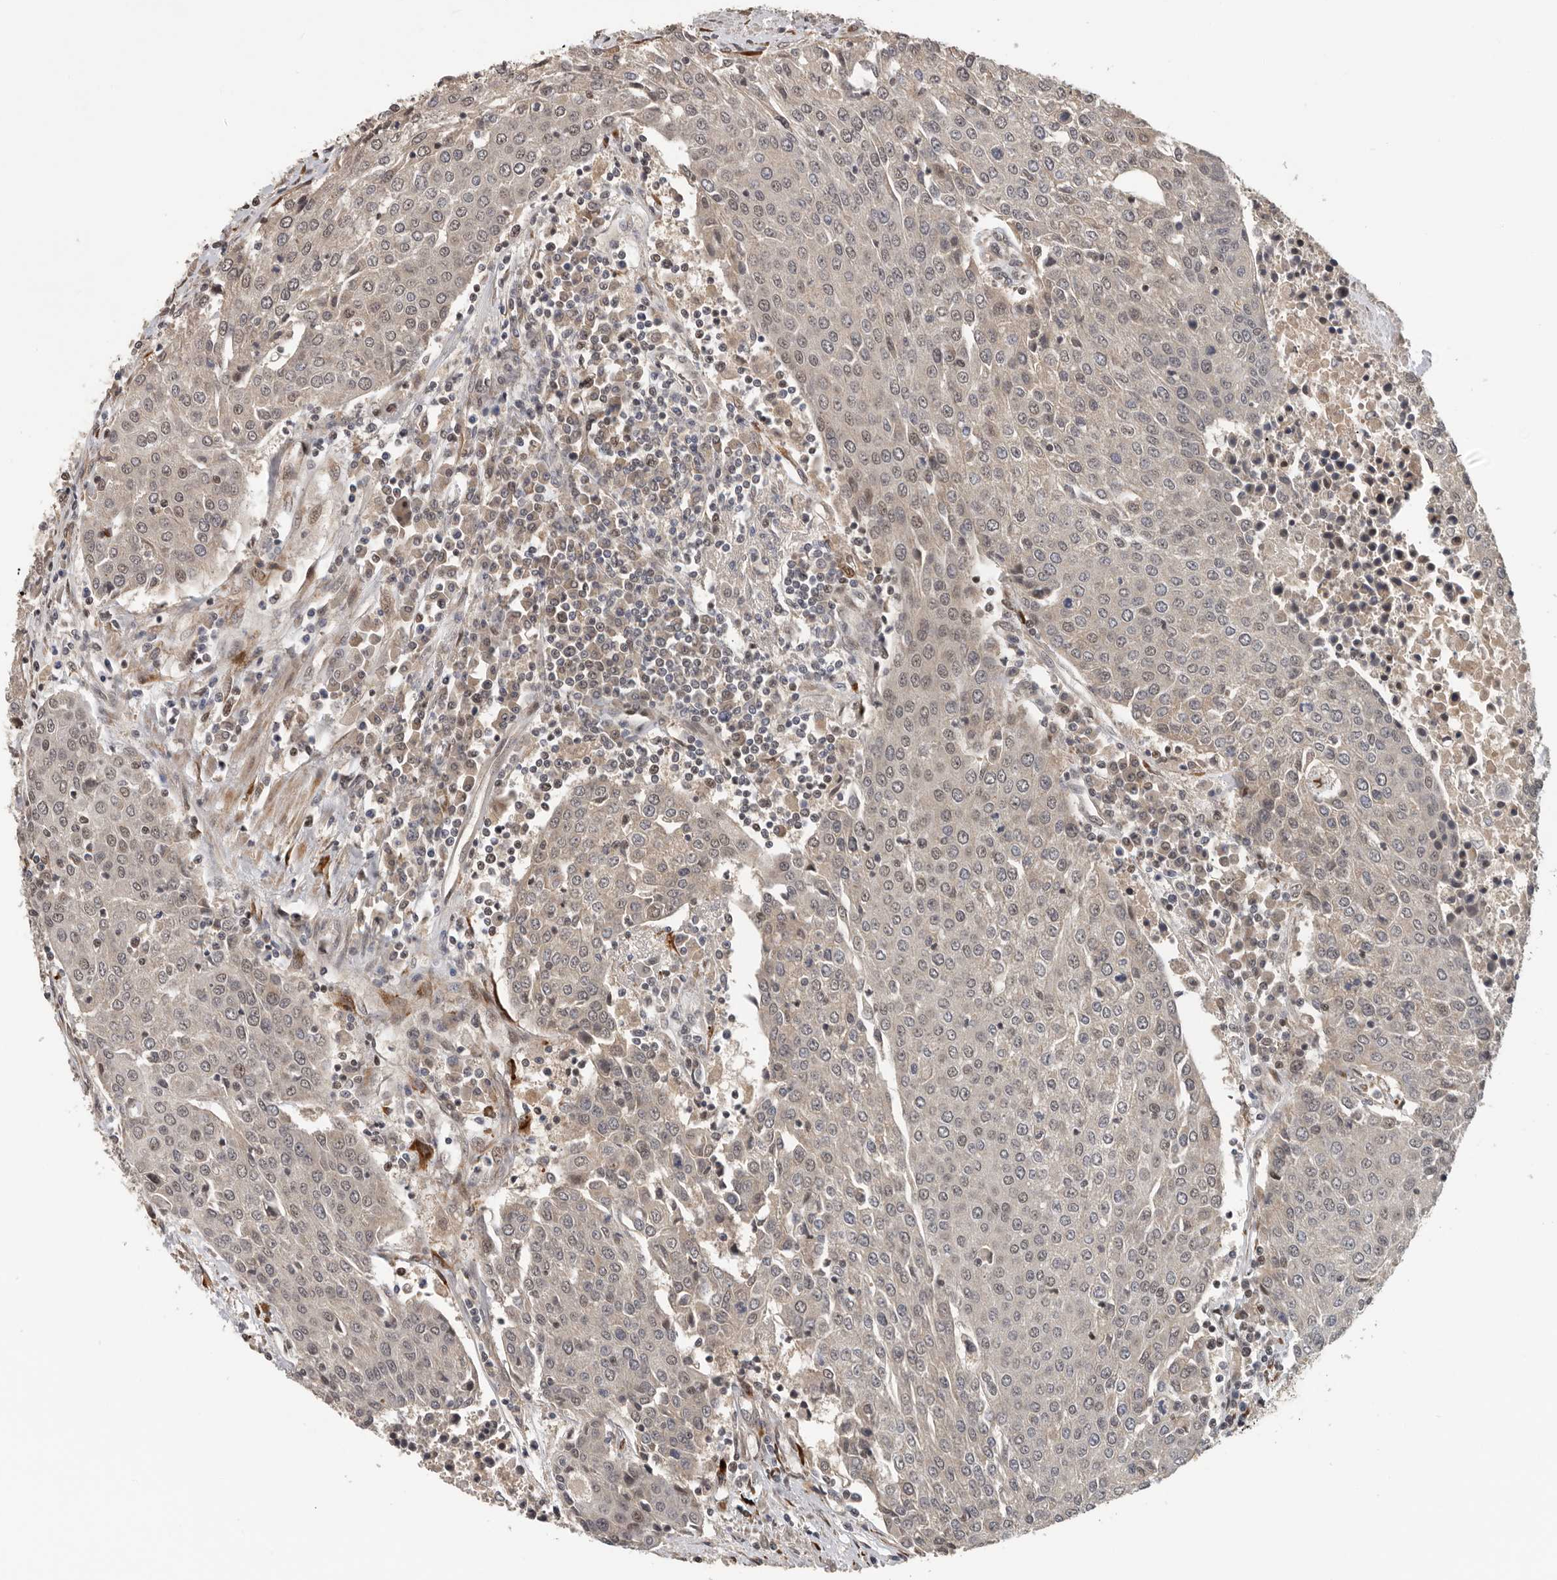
{"staining": {"intensity": "weak", "quantity": "<25%", "location": "nuclear"}, "tissue": "urothelial cancer", "cell_type": "Tumor cells", "image_type": "cancer", "snomed": [{"axis": "morphology", "description": "Urothelial carcinoma, High grade"}, {"axis": "topography", "description": "Urinary bladder"}], "caption": "A histopathology image of urothelial carcinoma (high-grade) stained for a protein shows no brown staining in tumor cells.", "gene": "HENMT1", "patient": {"sex": "female", "age": 85}}